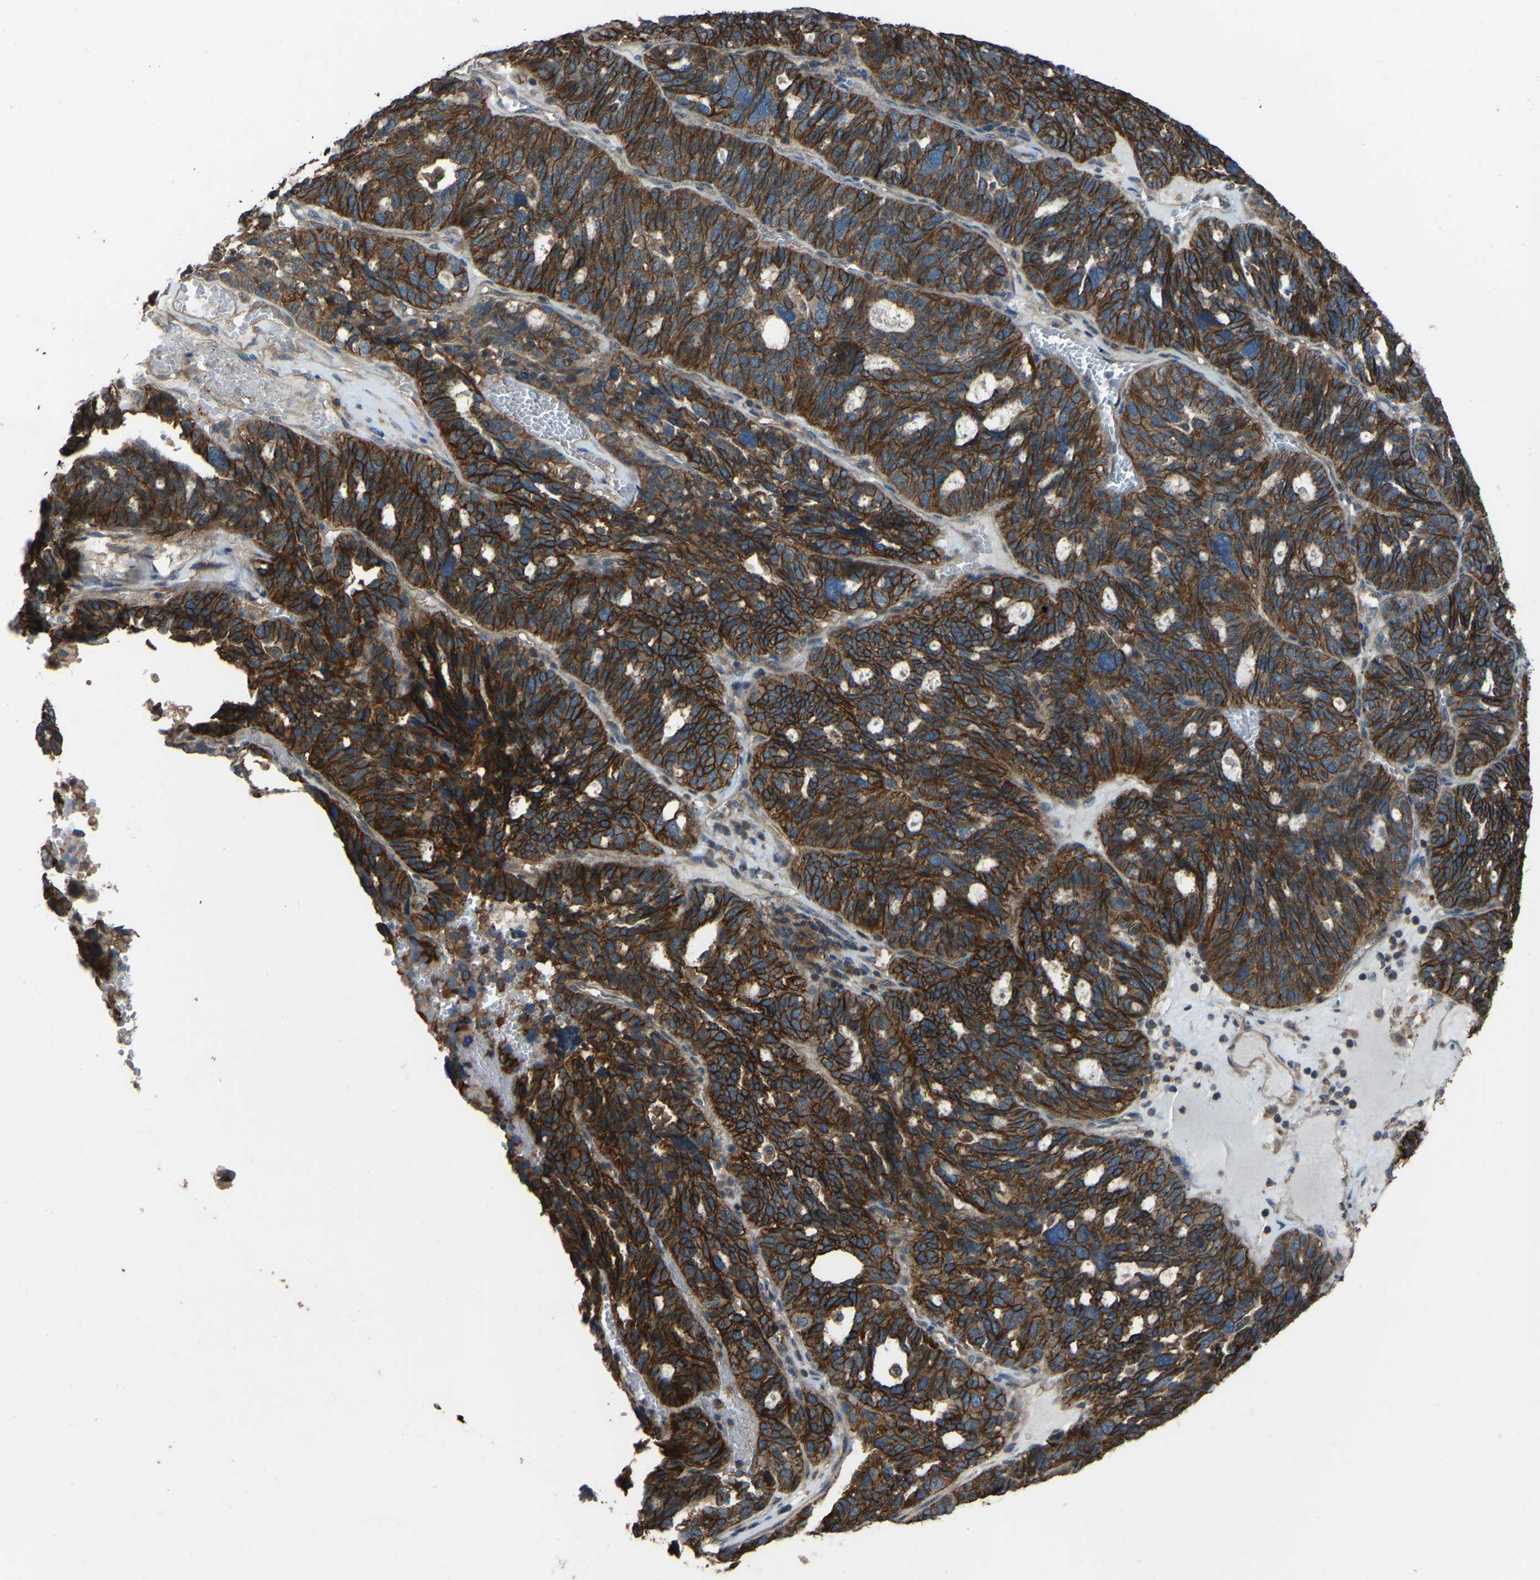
{"staining": {"intensity": "strong", "quantity": ">75%", "location": "cytoplasmic/membranous"}, "tissue": "ovarian cancer", "cell_type": "Tumor cells", "image_type": "cancer", "snomed": [{"axis": "morphology", "description": "Cystadenocarcinoma, serous, NOS"}, {"axis": "topography", "description": "Ovary"}], "caption": "Ovarian cancer (serous cystadenocarcinoma) stained for a protein displays strong cytoplasmic/membranous positivity in tumor cells.", "gene": "SLC4A2", "patient": {"sex": "female", "age": 59}}